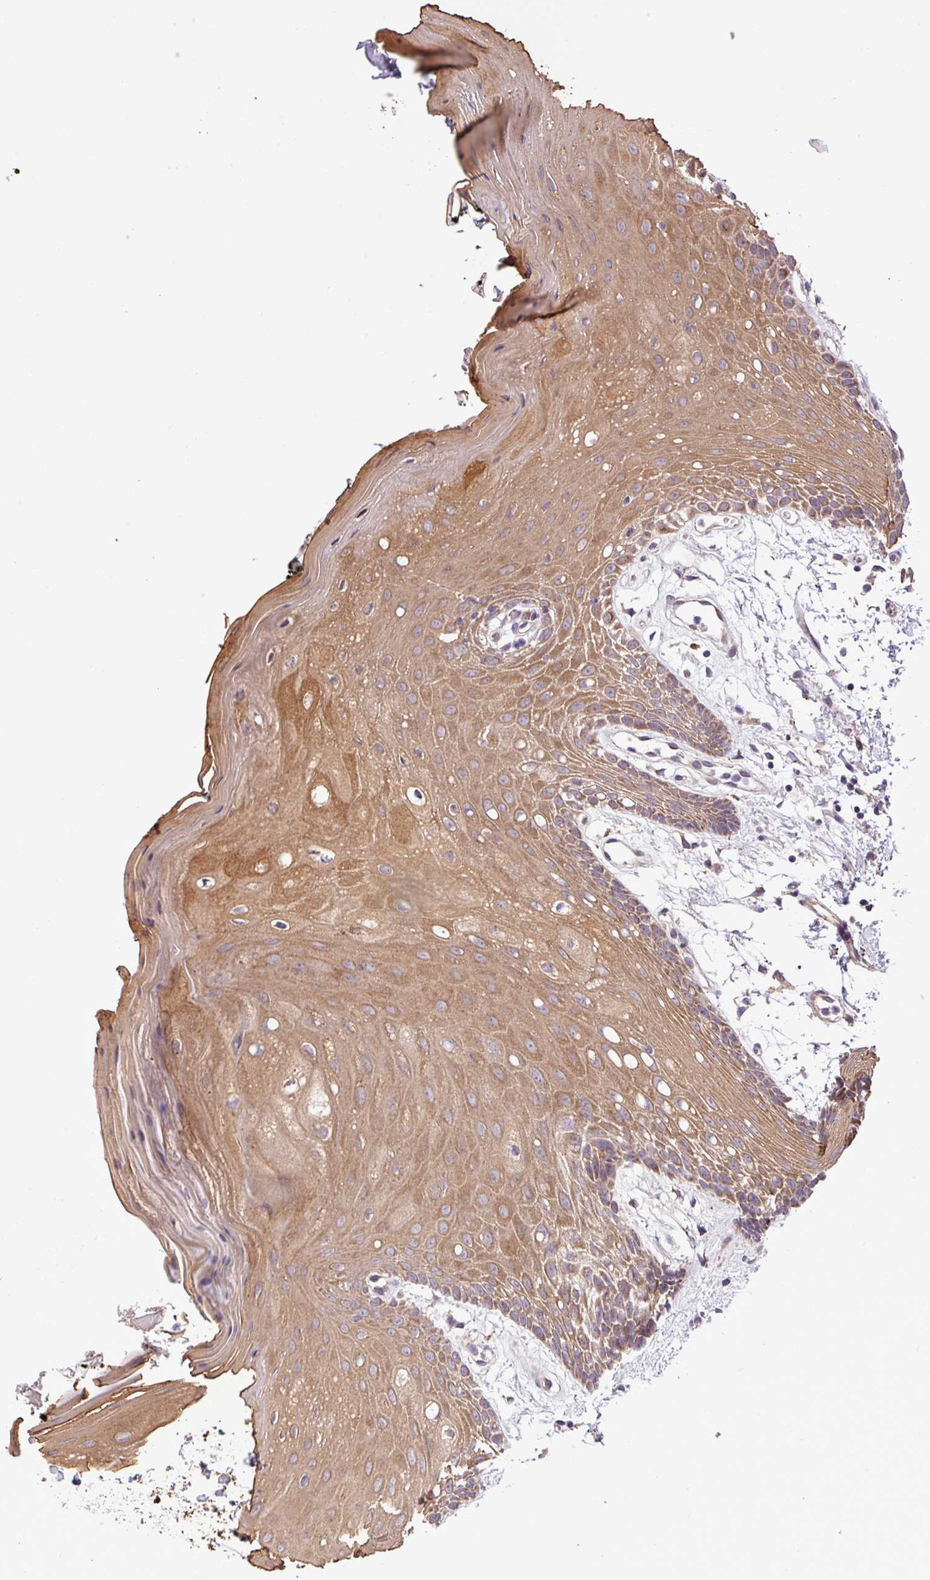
{"staining": {"intensity": "moderate", "quantity": ">75%", "location": "cytoplasmic/membranous"}, "tissue": "oral mucosa", "cell_type": "Squamous epithelial cells", "image_type": "normal", "snomed": [{"axis": "morphology", "description": "Normal tissue, NOS"}, {"axis": "topography", "description": "Oral tissue"}, {"axis": "topography", "description": "Tounge, NOS"}], "caption": "IHC staining of normal oral mucosa, which displays medium levels of moderate cytoplasmic/membranous positivity in approximately >75% of squamous epithelial cells indicating moderate cytoplasmic/membranous protein positivity. The staining was performed using DAB (brown) for protein detection and nuclei were counterstained in hematoxylin (blue).", "gene": "TIMM10B", "patient": {"sex": "female", "age": 59}}